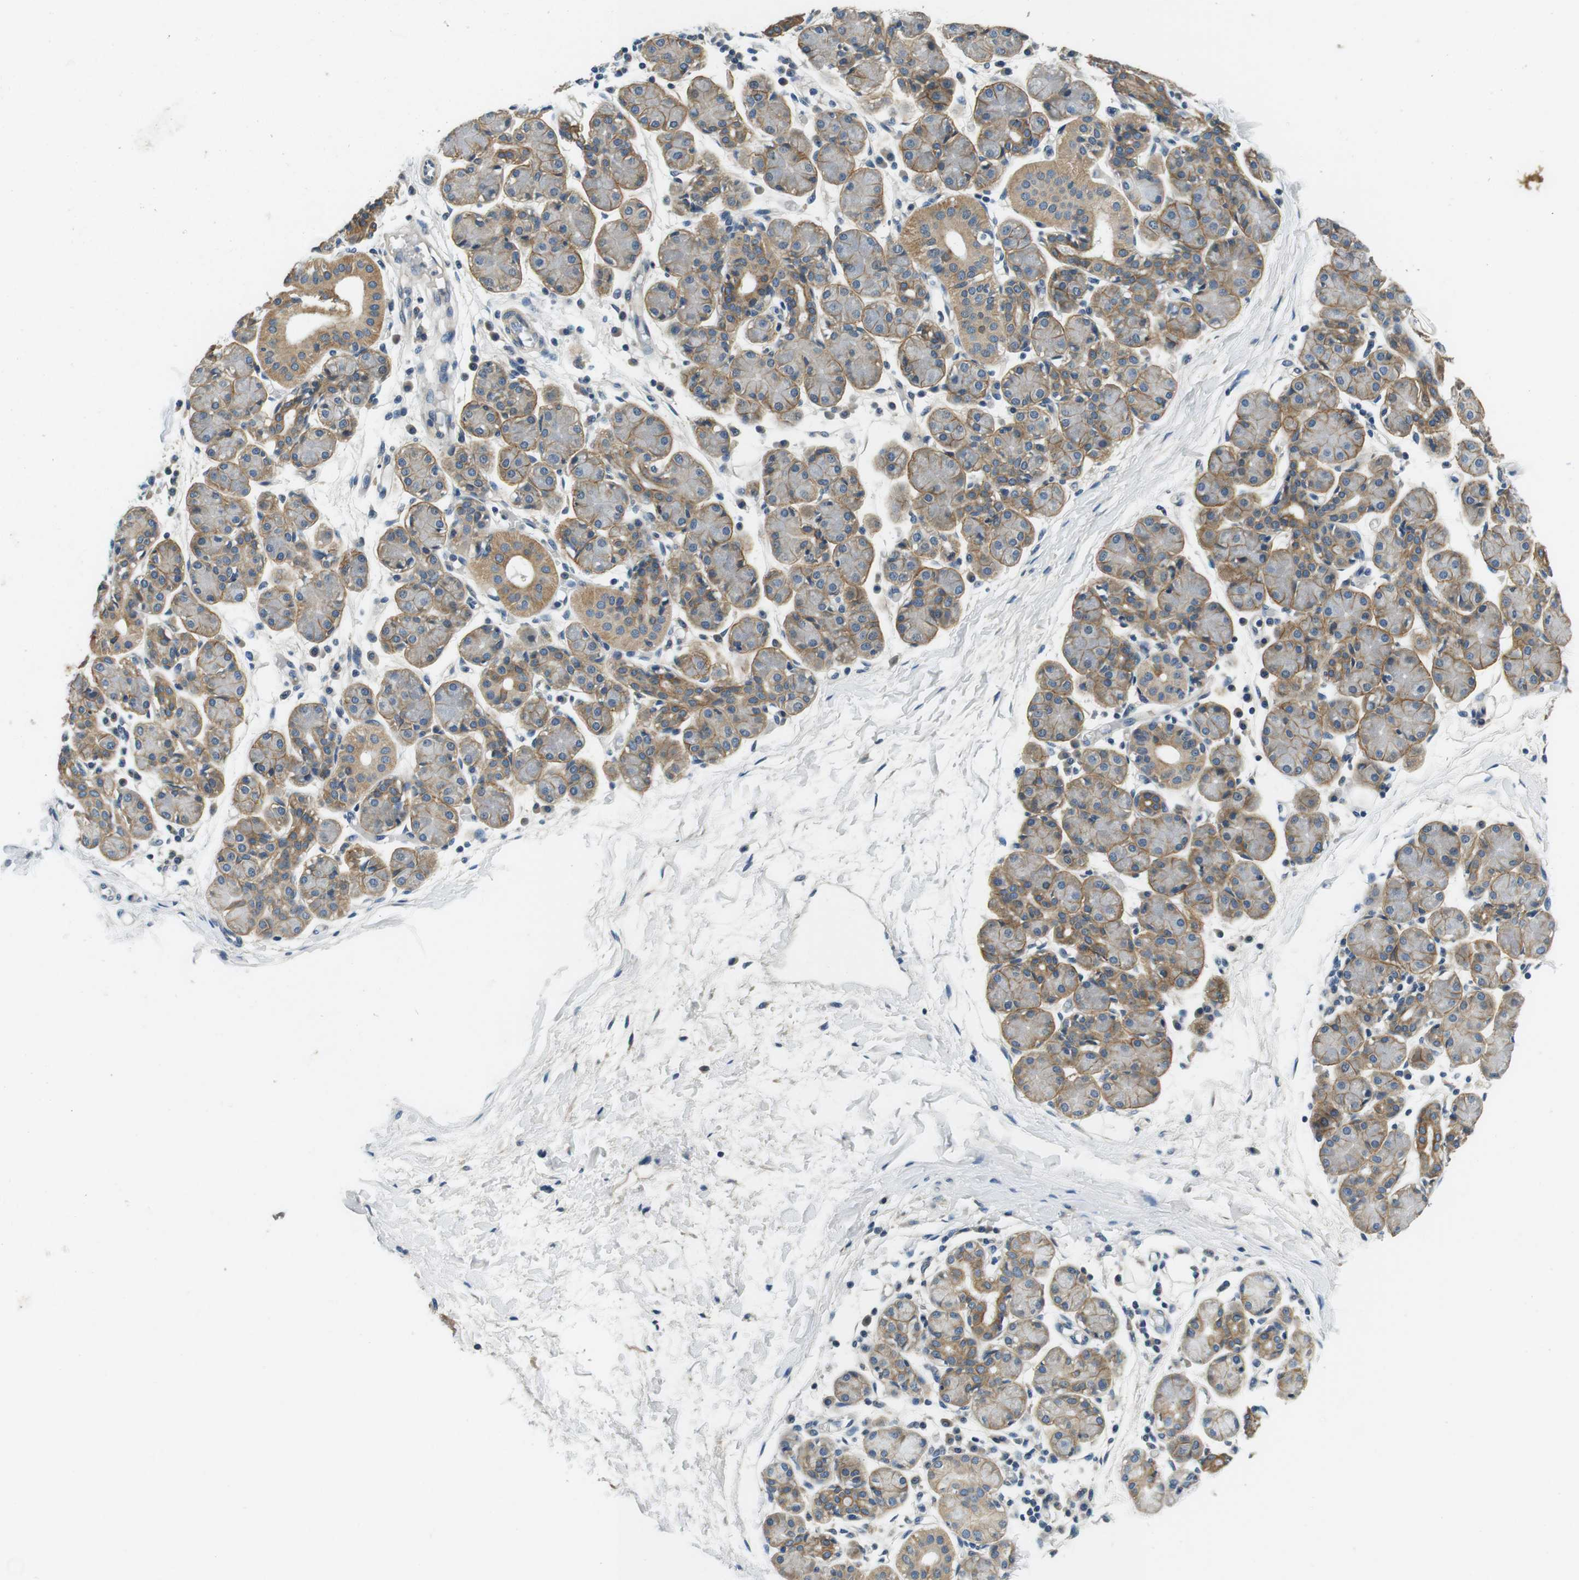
{"staining": {"intensity": "moderate", "quantity": "25%-75%", "location": "cytoplasmic/membranous"}, "tissue": "salivary gland", "cell_type": "Glandular cells", "image_type": "normal", "snomed": [{"axis": "morphology", "description": "Normal tissue, NOS"}, {"axis": "morphology", "description": "Inflammation, NOS"}, {"axis": "topography", "description": "Lymph node"}, {"axis": "topography", "description": "Salivary gland"}], "caption": "Protein expression analysis of unremarkable human salivary gland reveals moderate cytoplasmic/membranous staining in about 25%-75% of glandular cells. Ihc stains the protein in brown and the nuclei are stained blue.", "gene": "DTNA", "patient": {"sex": "male", "age": 3}}